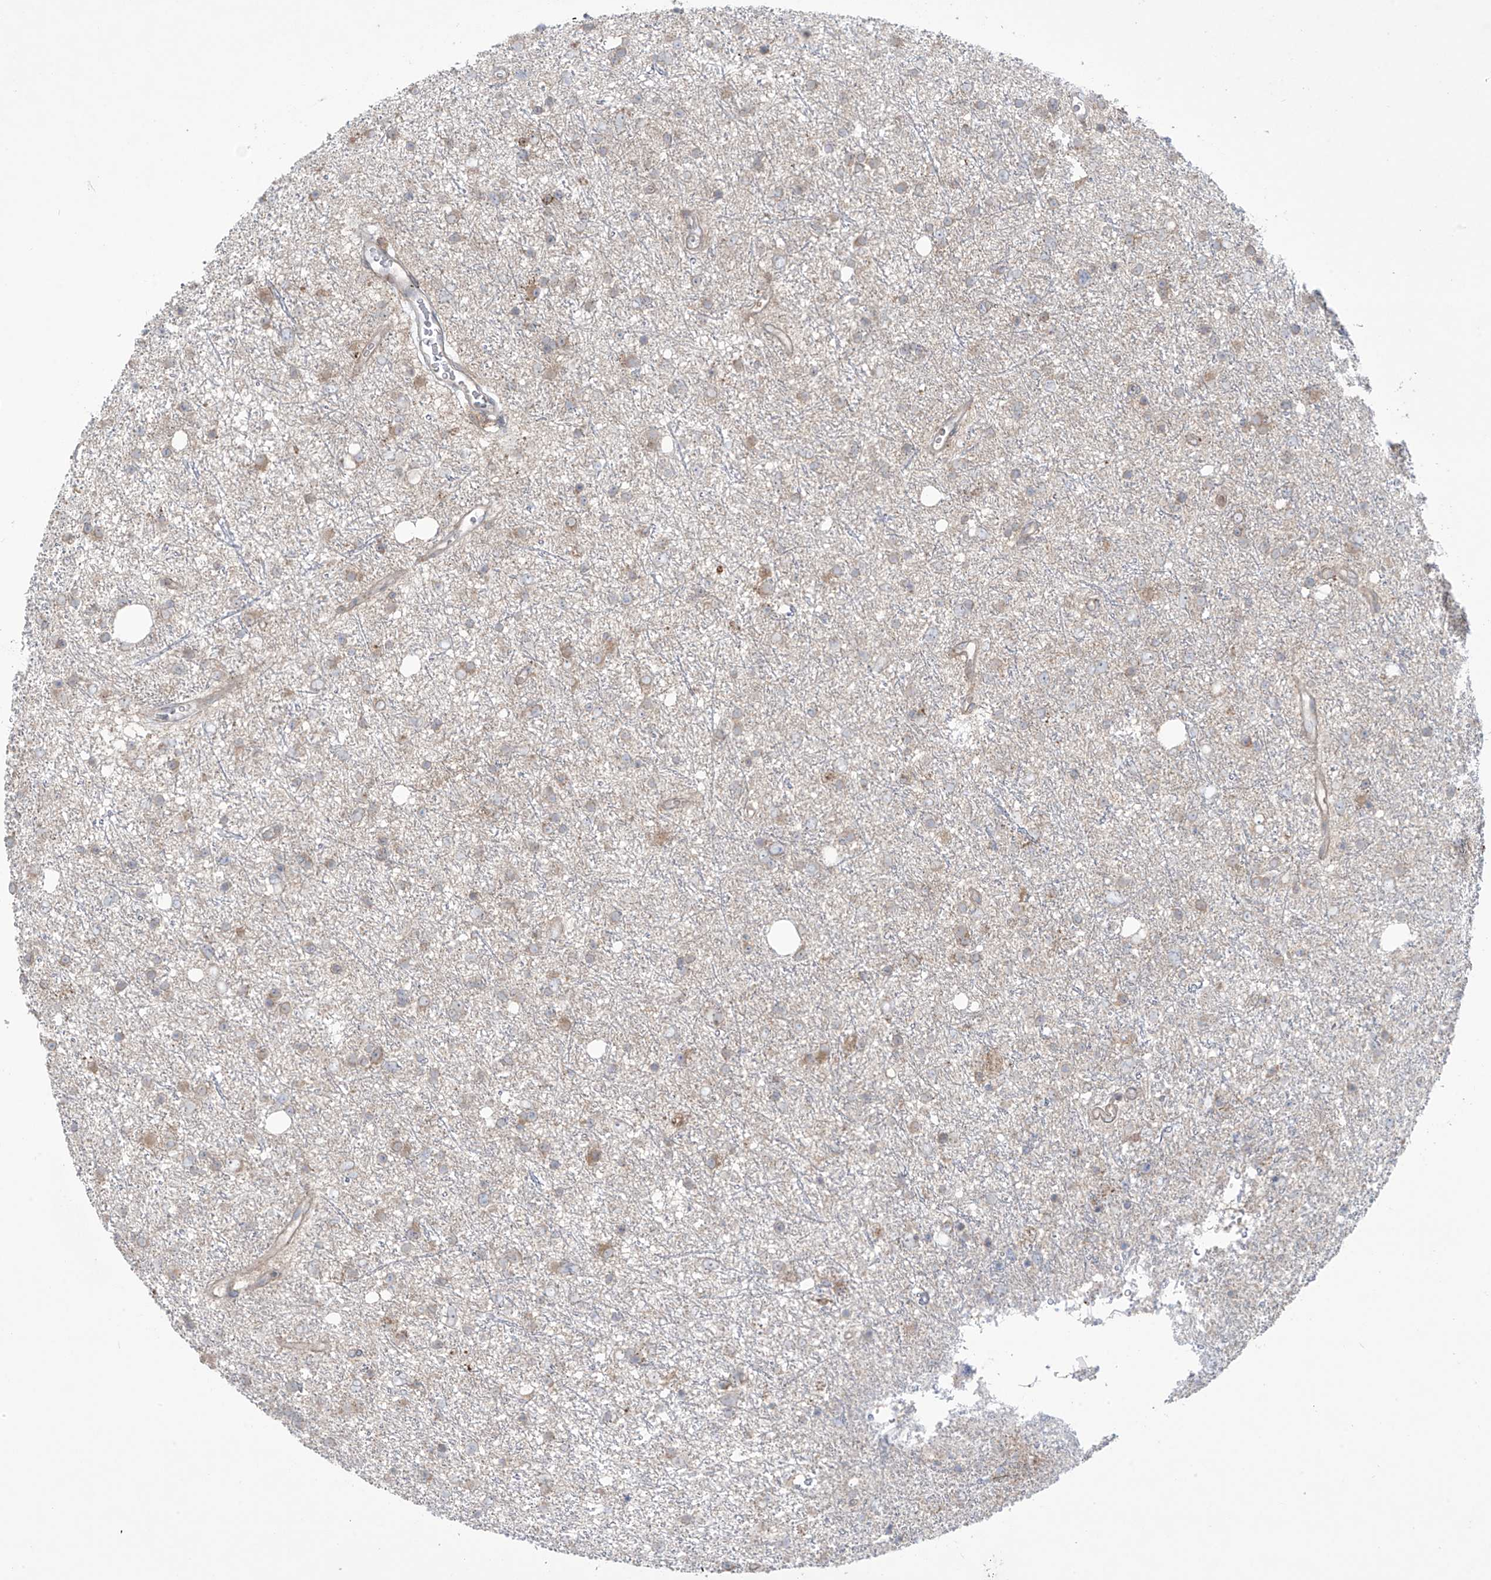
{"staining": {"intensity": "weak", "quantity": "25%-75%", "location": "cytoplasmic/membranous"}, "tissue": "glioma", "cell_type": "Tumor cells", "image_type": "cancer", "snomed": [{"axis": "morphology", "description": "Glioma, malignant, Low grade"}, {"axis": "topography", "description": "Cerebral cortex"}], "caption": "There is low levels of weak cytoplasmic/membranous positivity in tumor cells of malignant glioma (low-grade), as demonstrated by immunohistochemical staining (brown color).", "gene": "PPAT", "patient": {"sex": "female", "age": 39}}